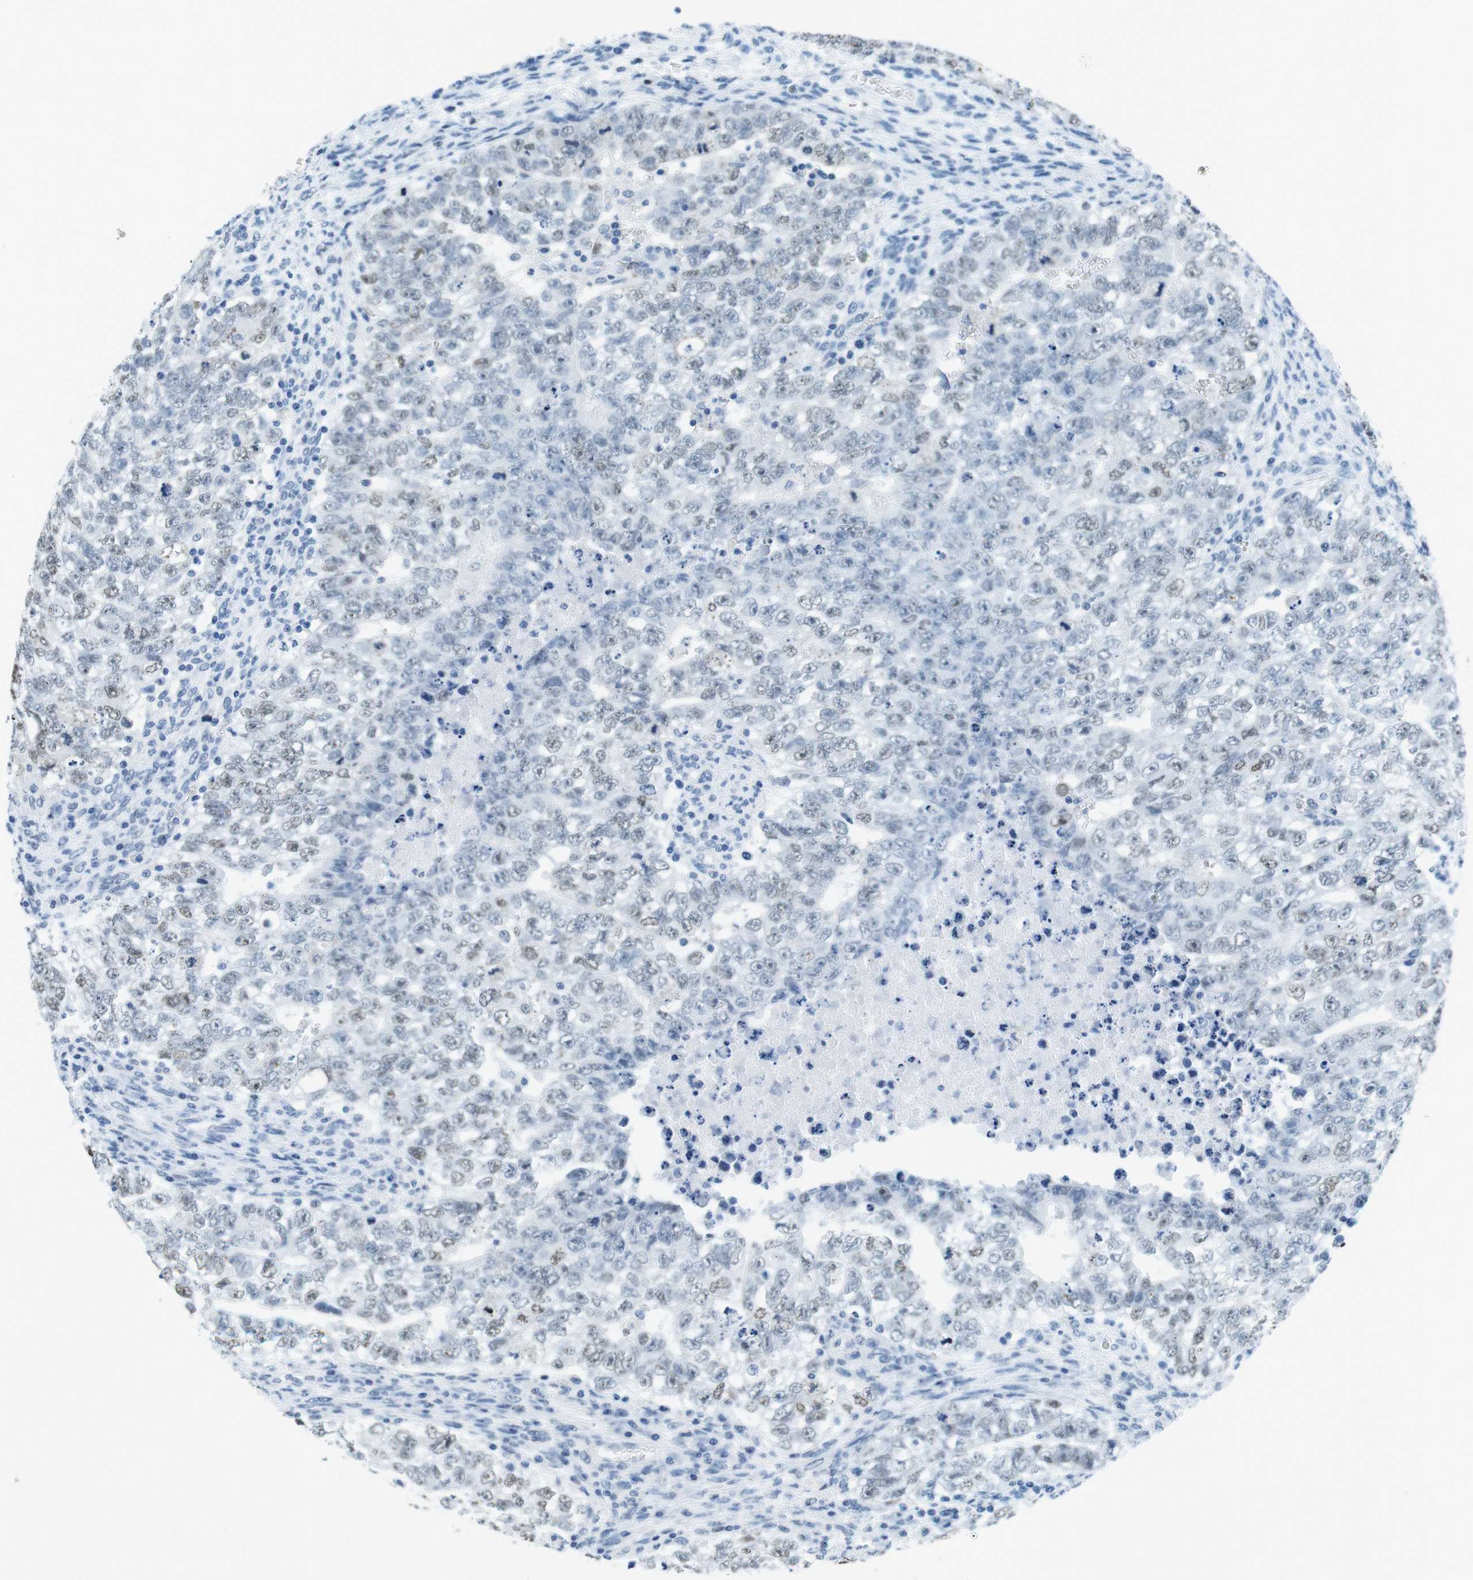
{"staining": {"intensity": "weak", "quantity": "<25%", "location": "nuclear"}, "tissue": "testis cancer", "cell_type": "Tumor cells", "image_type": "cancer", "snomed": [{"axis": "morphology", "description": "Seminoma, NOS"}, {"axis": "morphology", "description": "Carcinoma, Embryonal, NOS"}, {"axis": "topography", "description": "Testis"}], "caption": "The image exhibits no staining of tumor cells in testis embryonal carcinoma.", "gene": "CTAG1B", "patient": {"sex": "male", "age": 38}}